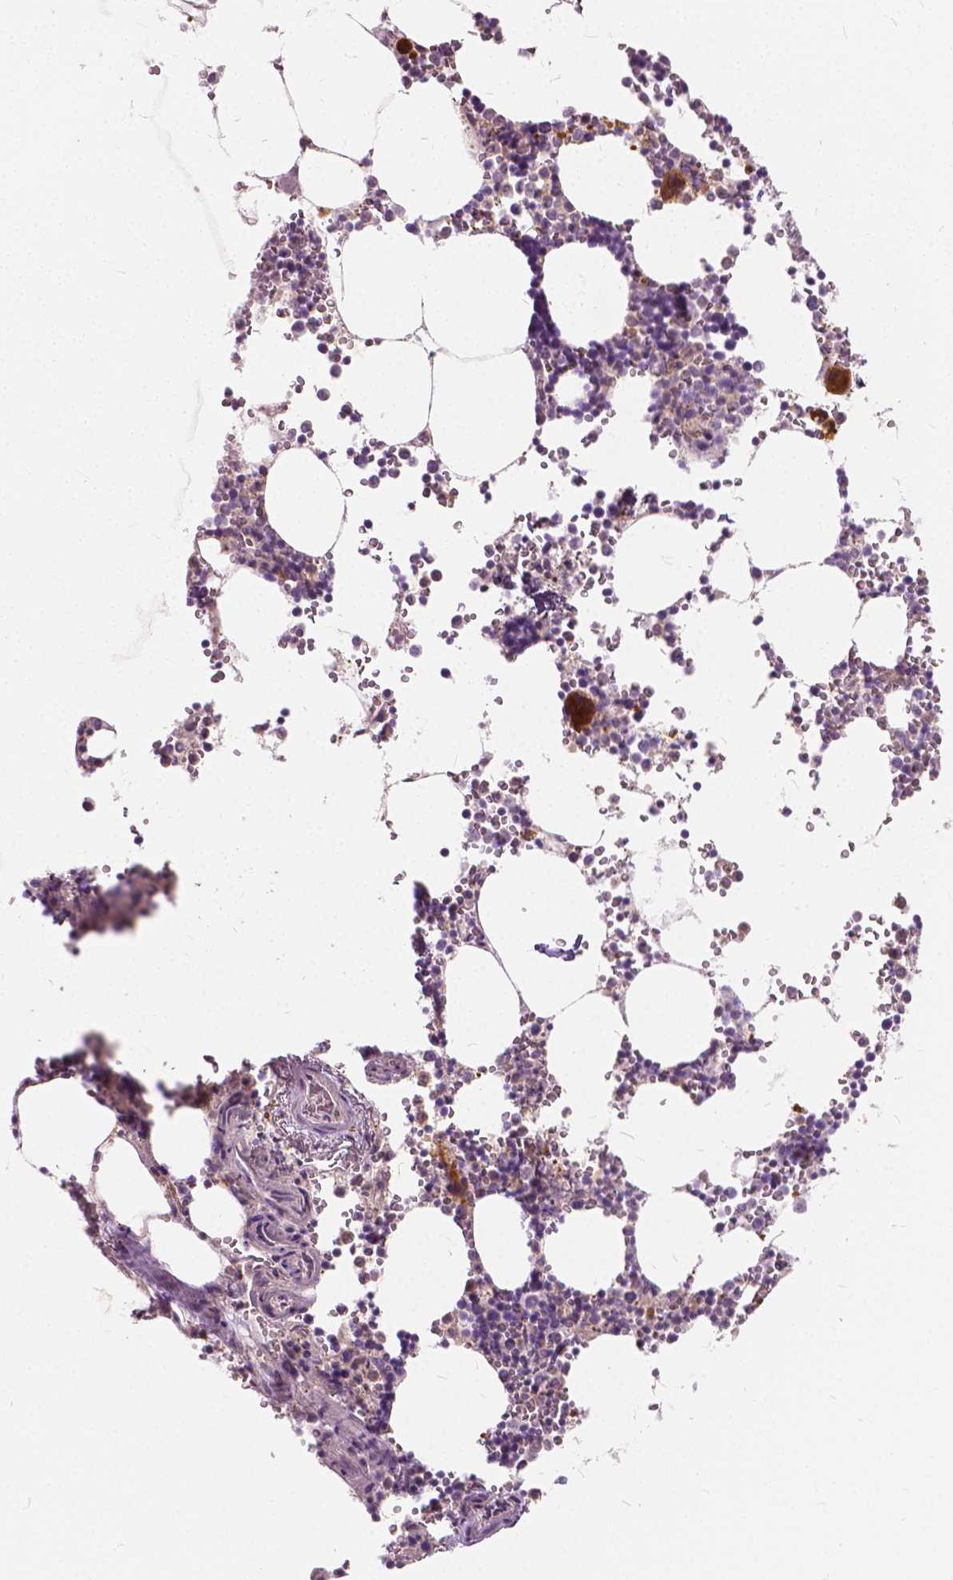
{"staining": {"intensity": "strong", "quantity": "25%-75%", "location": "cytoplasmic/membranous,nuclear"}, "tissue": "bone marrow", "cell_type": "Hematopoietic cells", "image_type": "normal", "snomed": [{"axis": "morphology", "description": "Normal tissue, NOS"}, {"axis": "topography", "description": "Bone marrow"}], "caption": "Immunohistochemical staining of unremarkable human bone marrow reveals high levels of strong cytoplasmic/membranous,nuclear positivity in about 25%-75% of hematopoietic cells.", "gene": "DLX6", "patient": {"sex": "male", "age": 54}}